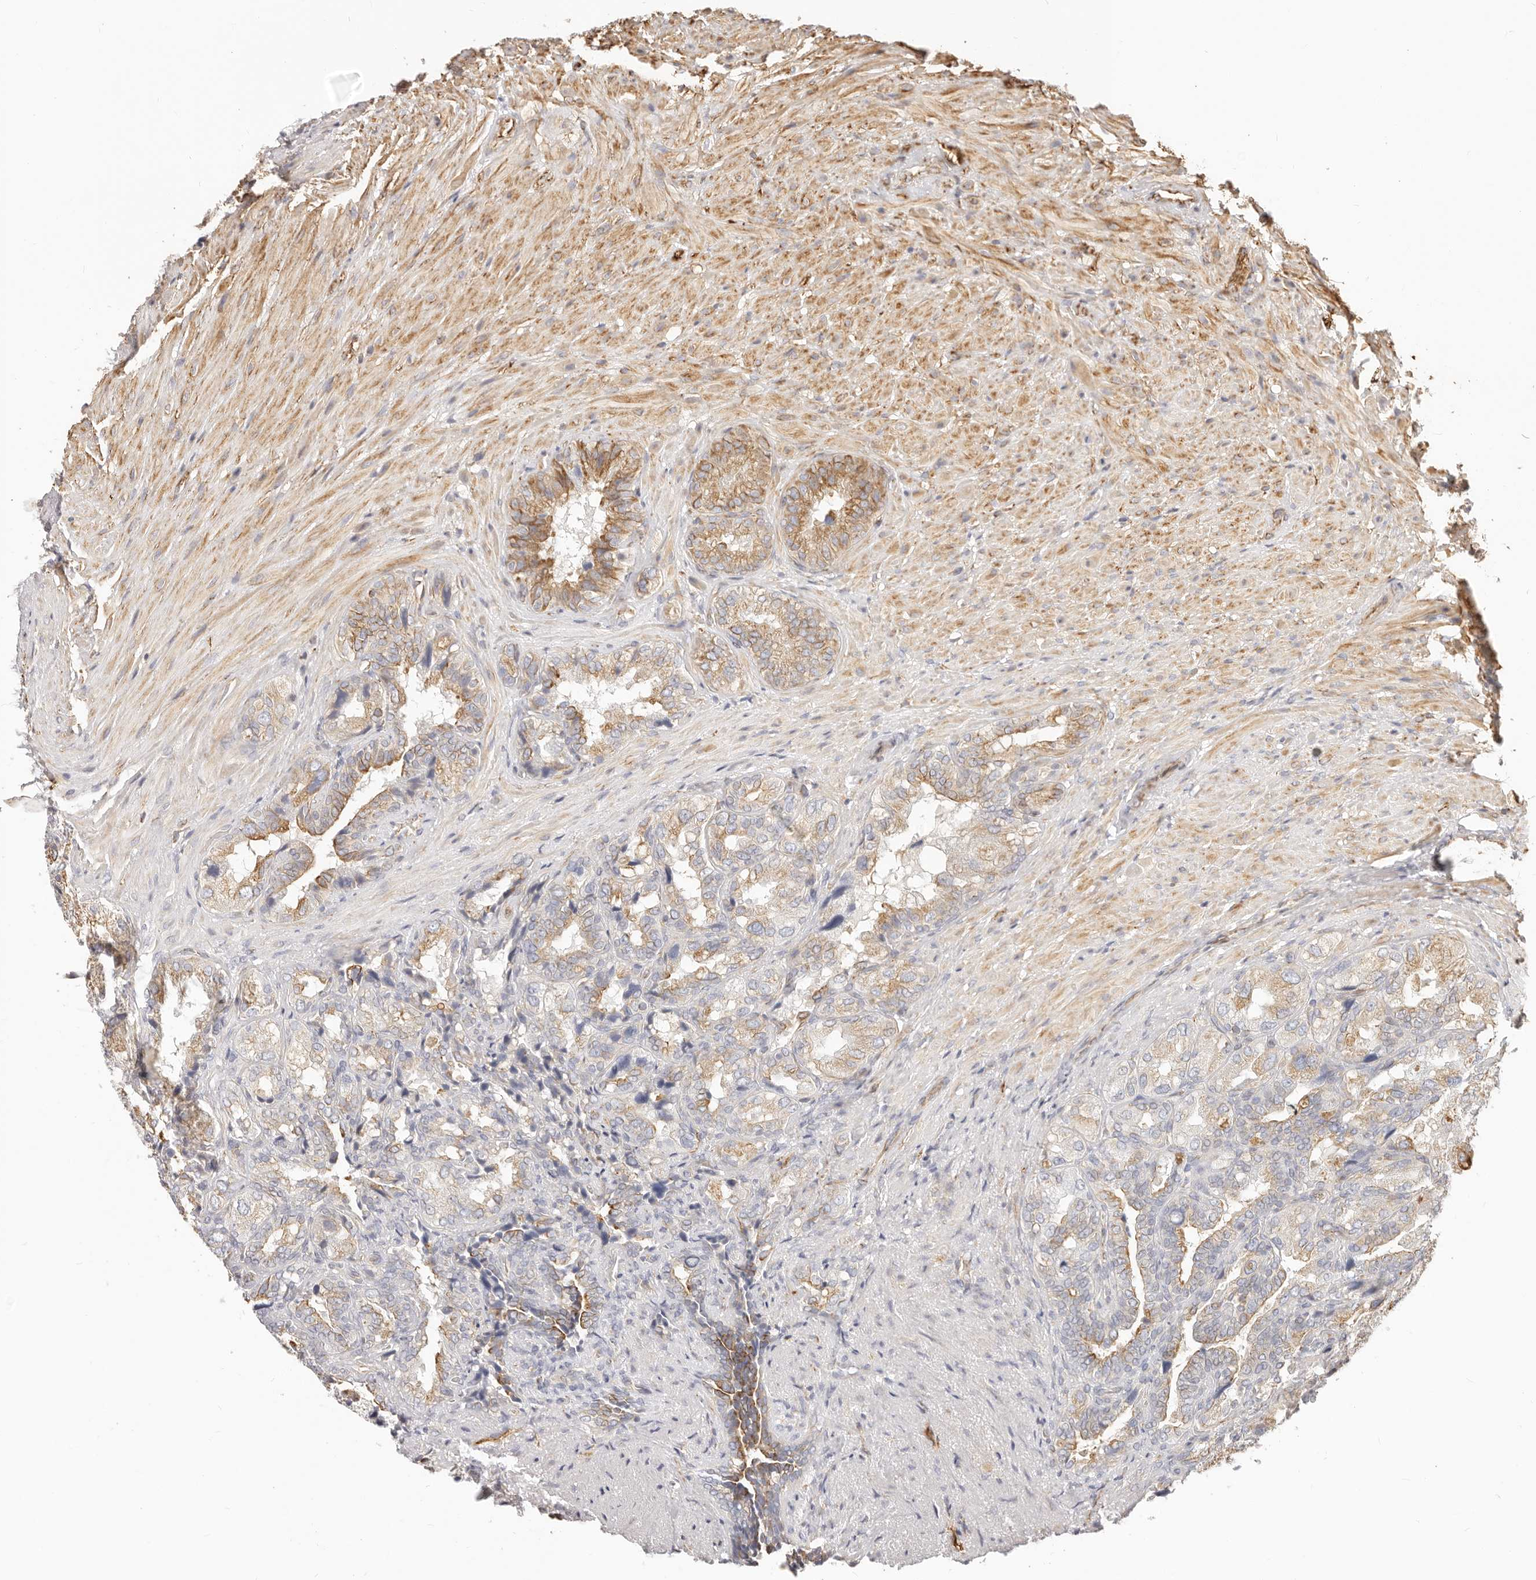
{"staining": {"intensity": "moderate", "quantity": "25%-75%", "location": "cytoplasmic/membranous"}, "tissue": "seminal vesicle", "cell_type": "Glandular cells", "image_type": "normal", "snomed": [{"axis": "morphology", "description": "Normal tissue, NOS"}, {"axis": "topography", "description": "Seminal veicle"}, {"axis": "topography", "description": "Peripheral nerve tissue"}], "caption": "Glandular cells demonstrate moderate cytoplasmic/membranous staining in about 25%-75% of cells in normal seminal vesicle. (Brightfield microscopy of DAB IHC at high magnification).", "gene": "DTNBP1", "patient": {"sex": "male", "age": 63}}